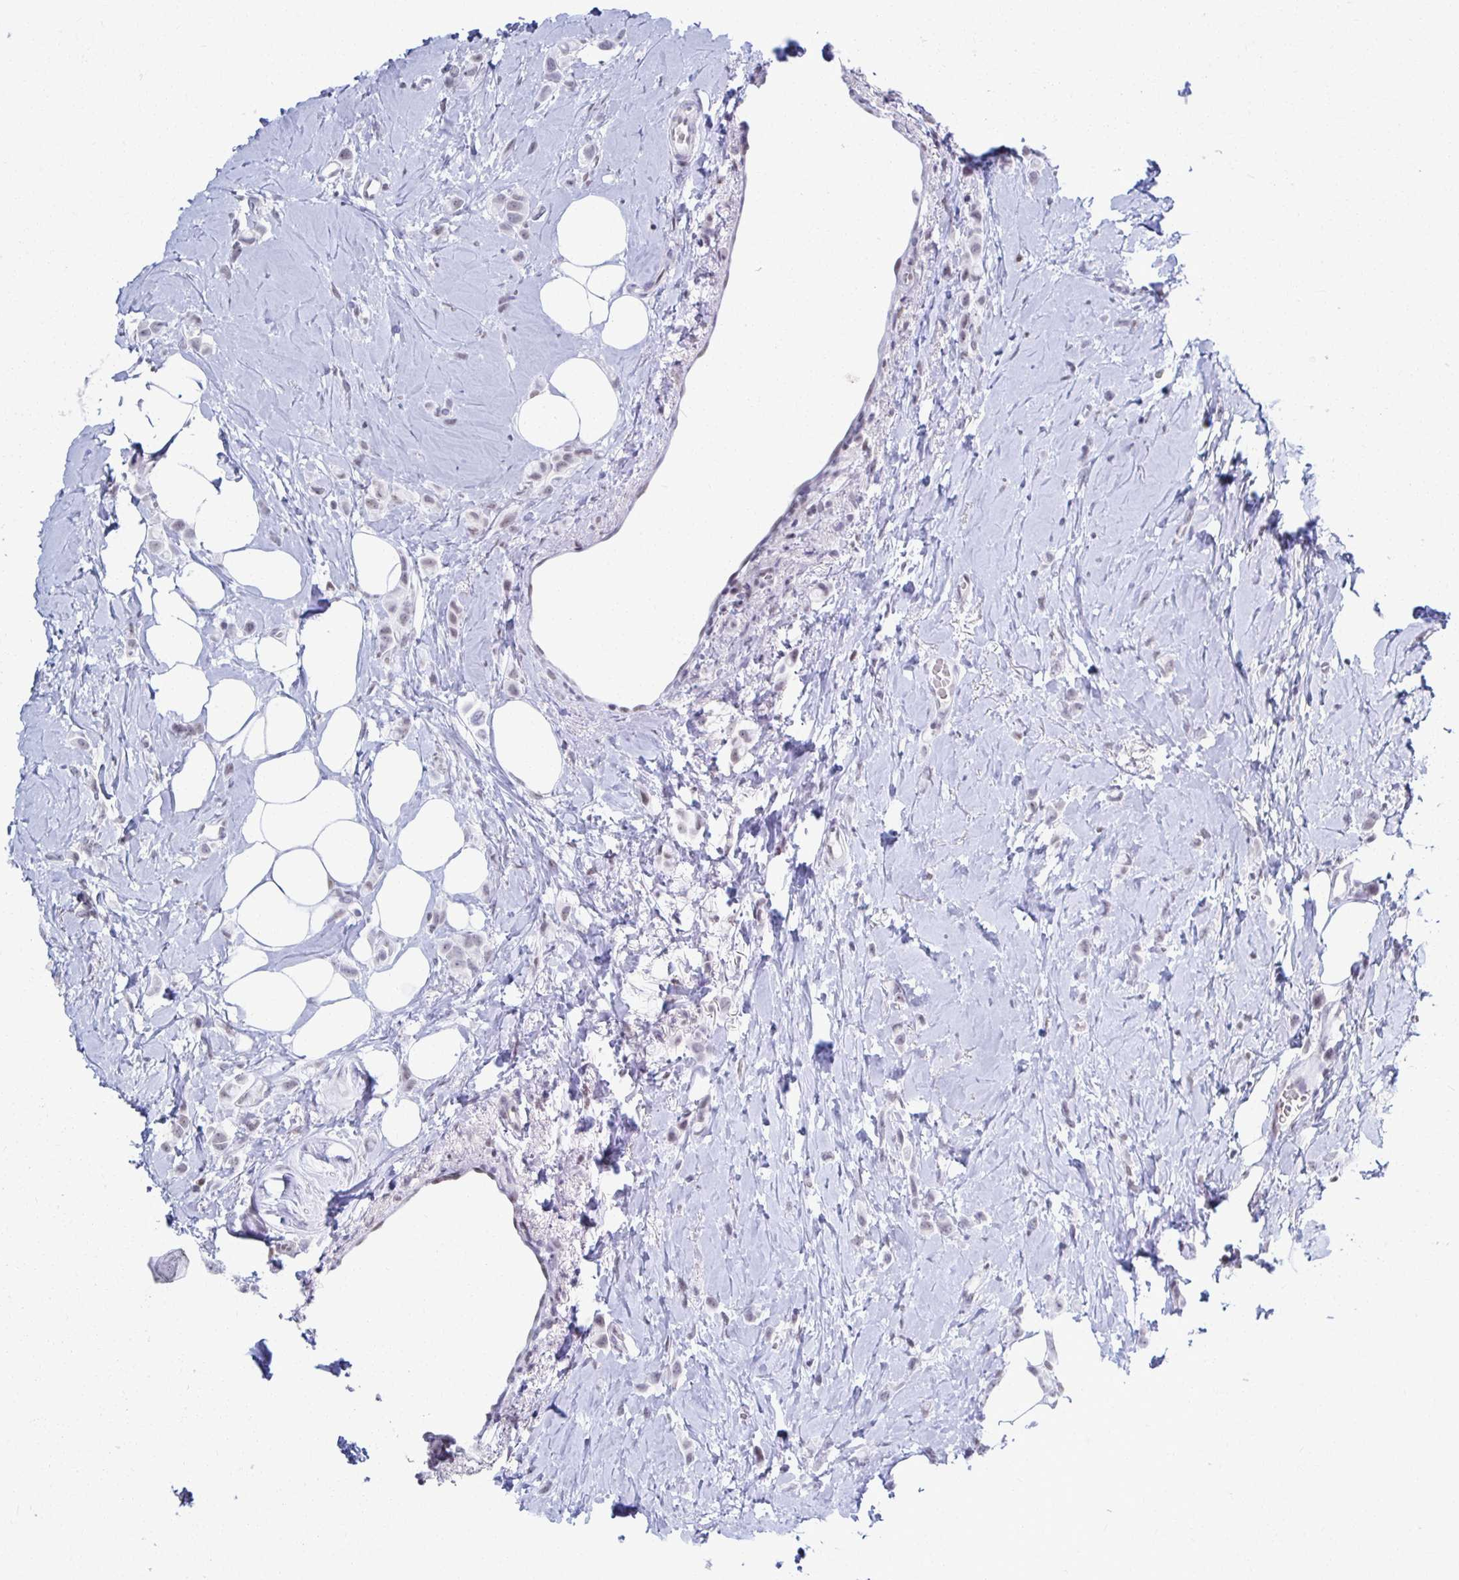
{"staining": {"intensity": "negative", "quantity": "none", "location": "none"}, "tissue": "breast cancer", "cell_type": "Tumor cells", "image_type": "cancer", "snomed": [{"axis": "morphology", "description": "Lobular carcinoma"}, {"axis": "topography", "description": "Breast"}], "caption": "Protein analysis of breast cancer reveals no significant staining in tumor cells.", "gene": "IRF7", "patient": {"sex": "female", "age": 66}}